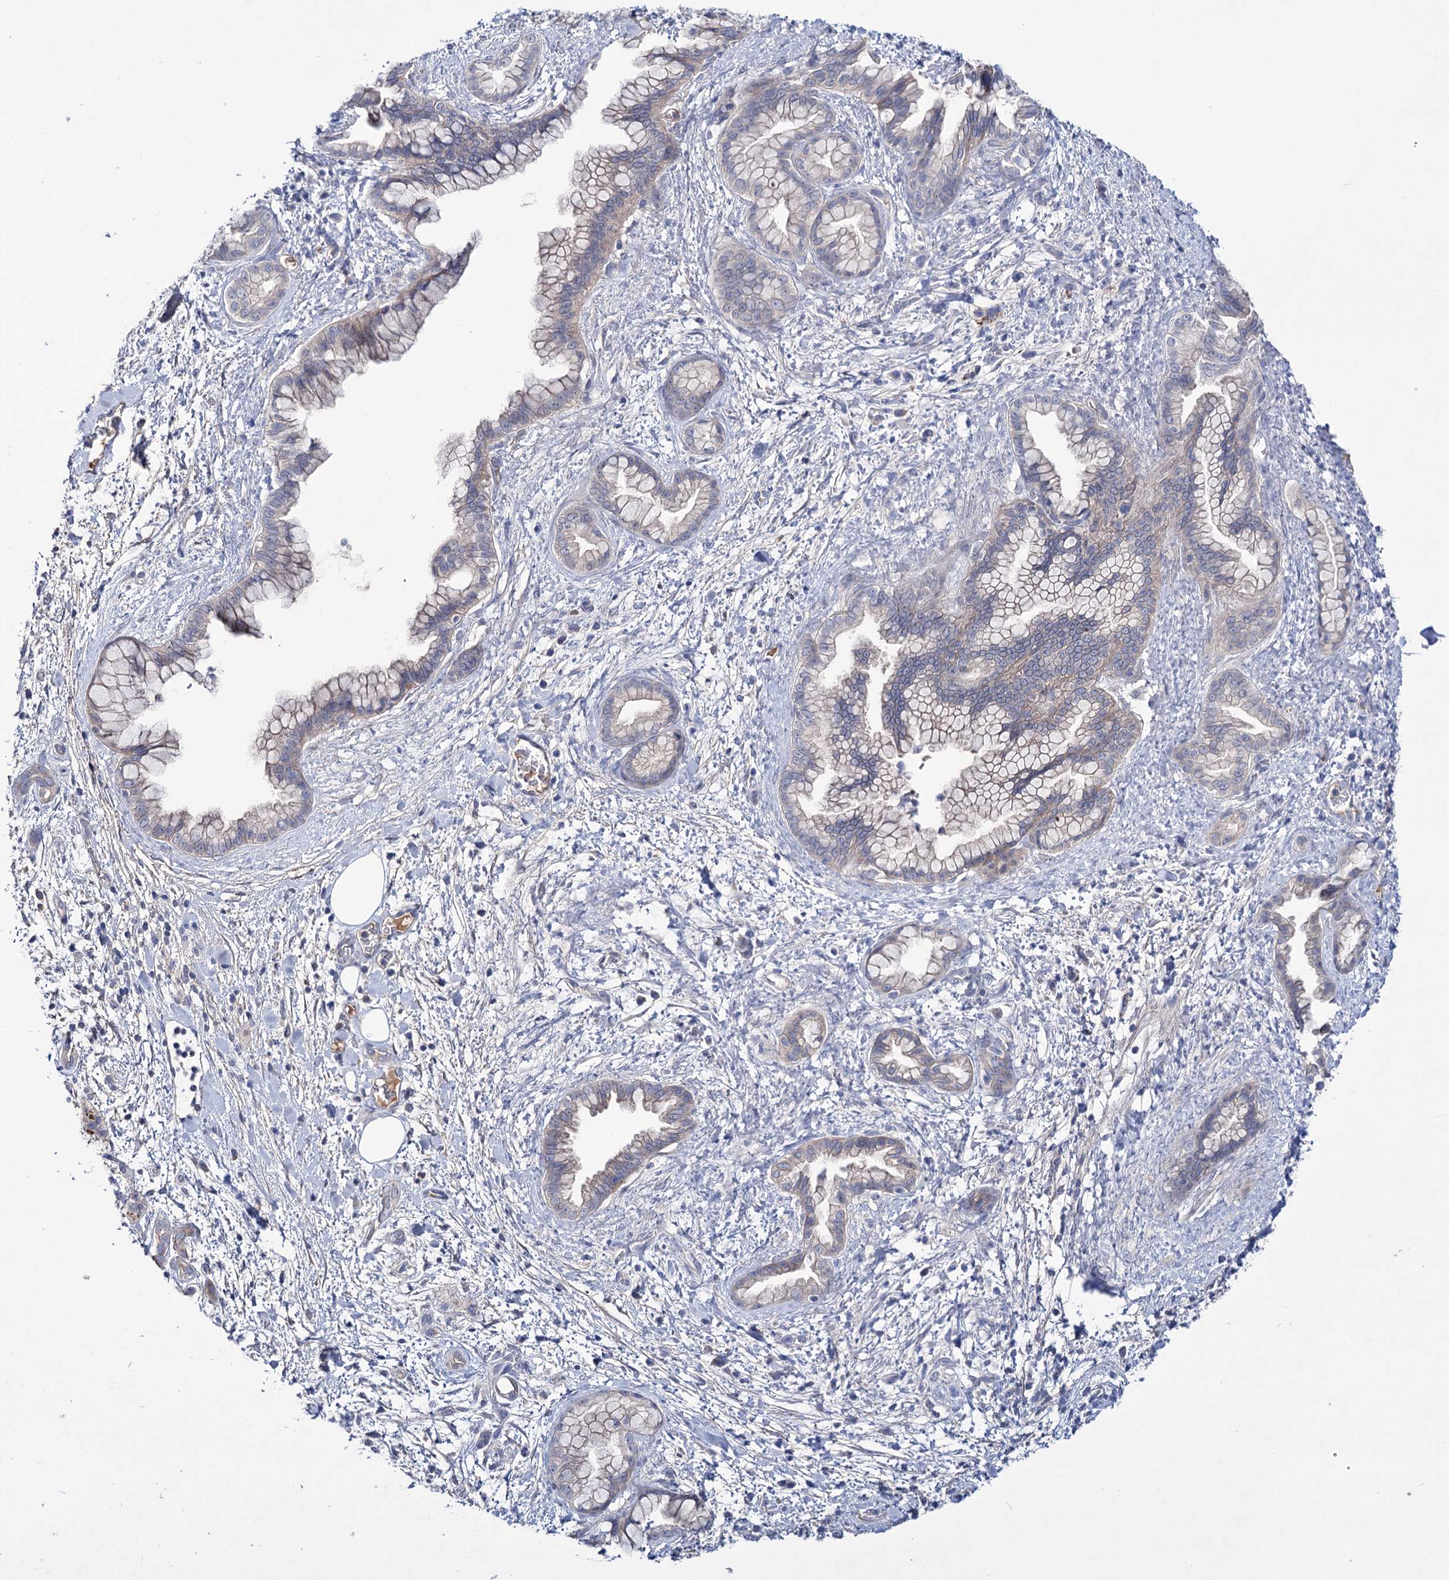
{"staining": {"intensity": "weak", "quantity": "<25%", "location": "cytoplasmic/membranous"}, "tissue": "pancreatic cancer", "cell_type": "Tumor cells", "image_type": "cancer", "snomed": [{"axis": "morphology", "description": "Adenocarcinoma, NOS"}, {"axis": "topography", "description": "Pancreas"}], "caption": "Histopathology image shows no protein positivity in tumor cells of adenocarcinoma (pancreatic) tissue. (DAB (3,3'-diaminobenzidine) immunohistochemistry, high magnification).", "gene": "PPP1R32", "patient": {"sex": "female", "age": 78}}